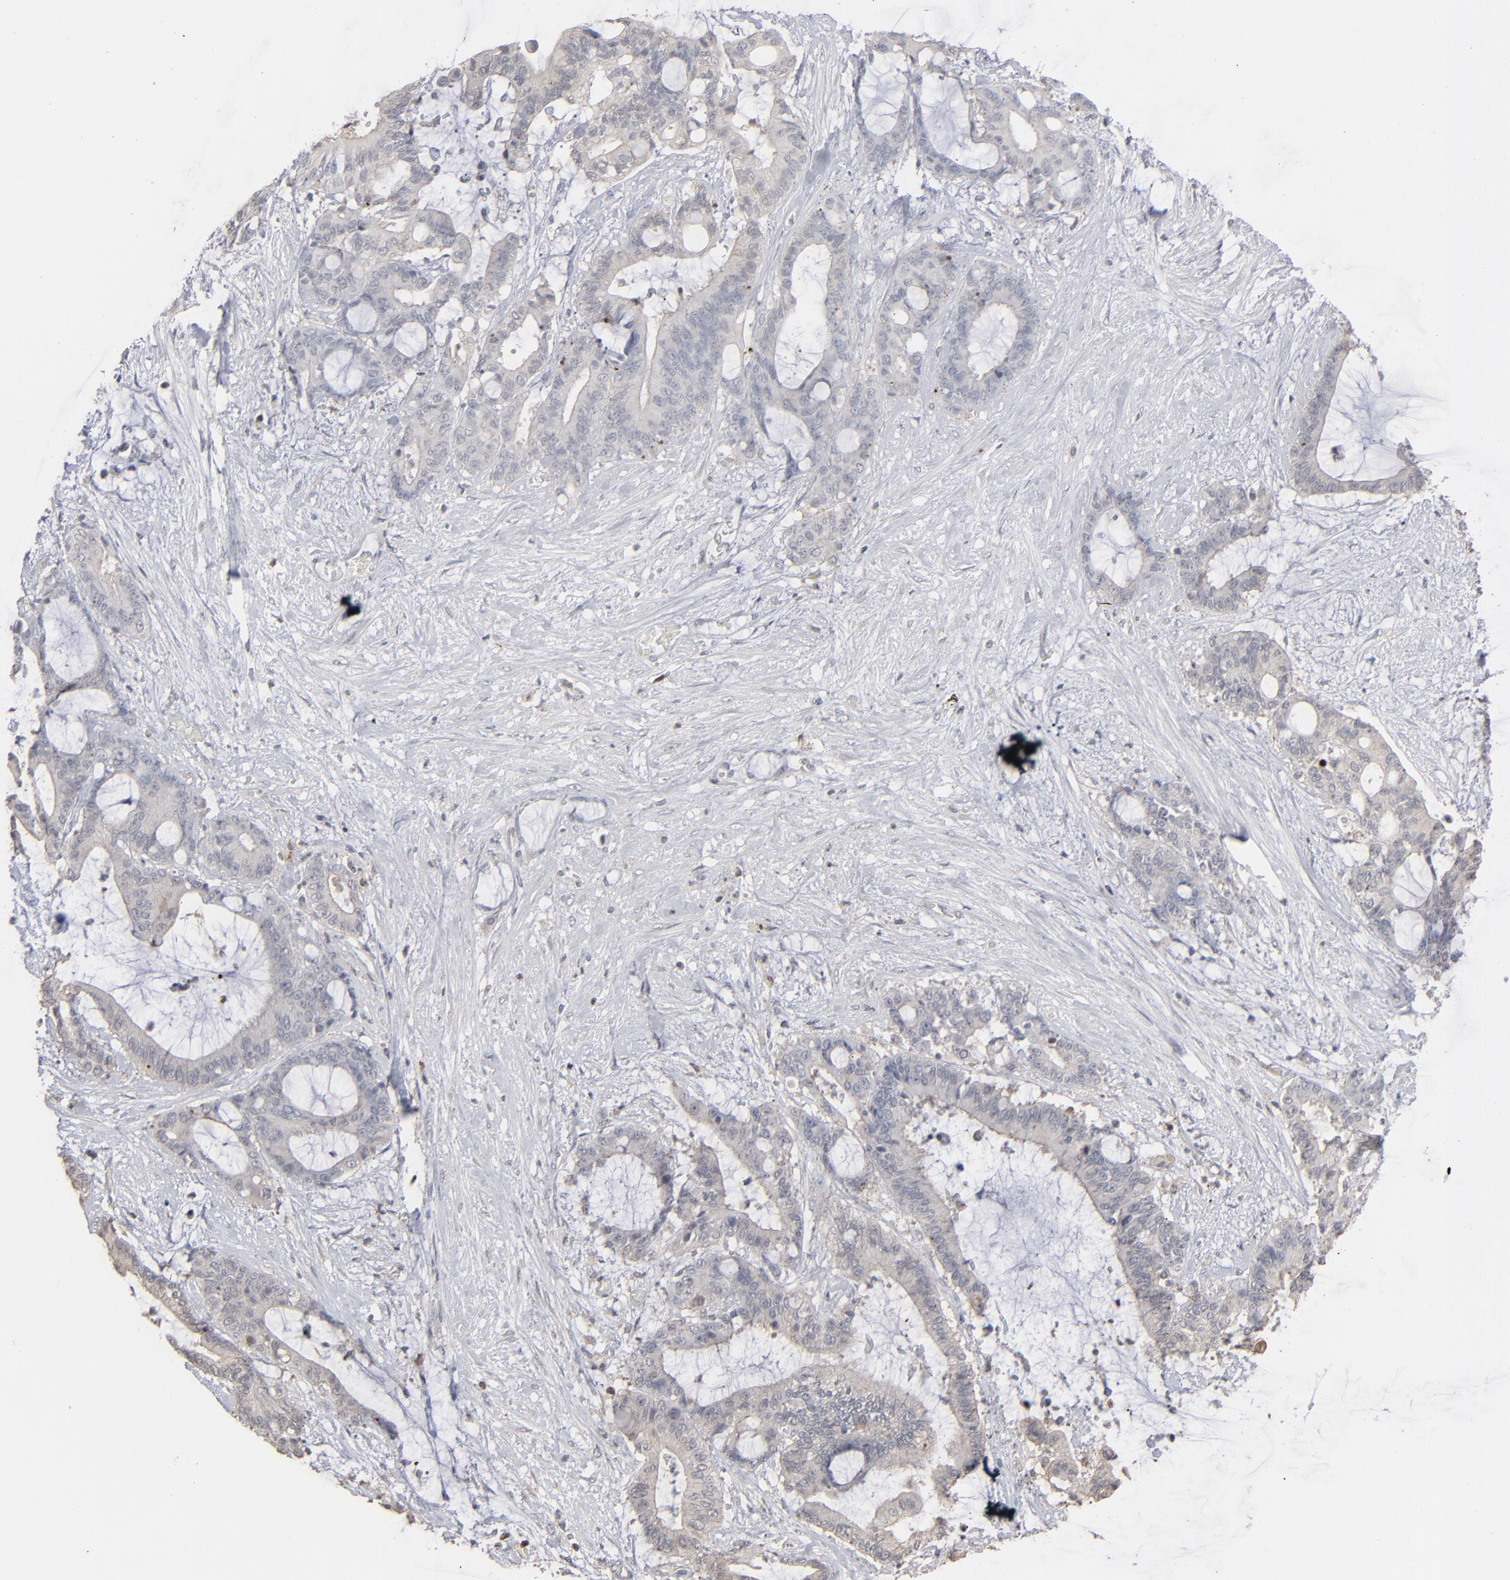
{"staining": {"intensity": "strong", "quantity": "<25%", "location": "nuclear"}, "tissue": "liver cancer", "cell_type": "Tumor cells", "image_type": "cancer", "snomed": [{"axis": "morphology", "description": "Cholangiocarcinoma"}, {"axis": "topography", "description": "Liver"}], "caption": "This image reveals IHC staining of liver cancer, with medium strong nuclear staining in about <25% of tumor cells.", "gene": "STAT4", "patient": {"sex": "female", "age": 73}}